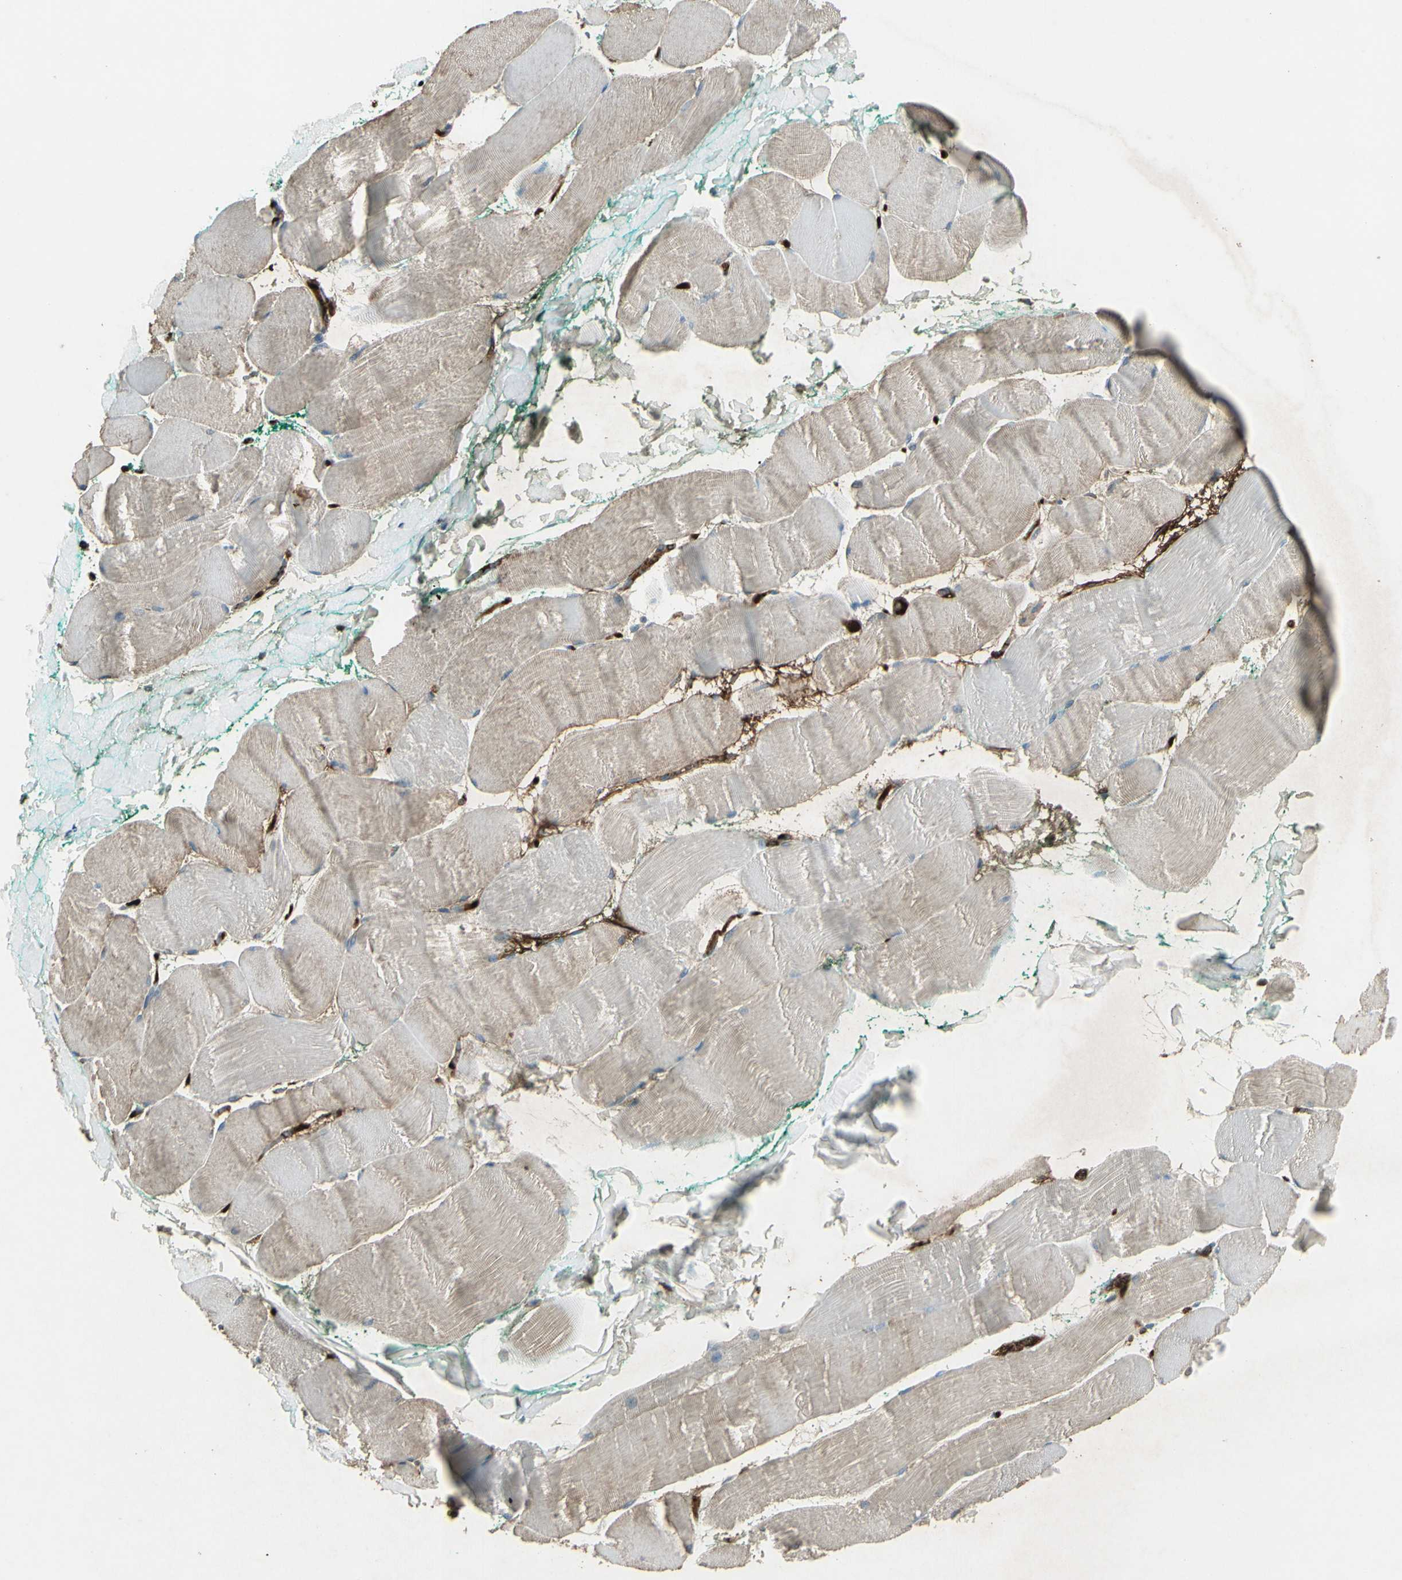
{"staining": {"intensity": "weak", "quantity": "25%-75%", "location": "cytoplasmic/membranous"}, "tissue": "skeletal muscle", "cell_type": "Myocytes", "image_type": "normal", "snomed": [{"axis": "morphology", "description": "Normal tissue, NOS"}, {"axis": "morphology", "description": "Squamous cell carcinoma, NOS"}, {"axis": "topography", "description": "Skeletal muscle"}], "caption": "An IHC image of normal tissue is shown. Protein staining in brown labels weak cytoplasmic/membranous positivity in skeletal muscle within myocytes. Using DAB (3,3'-diaminobenzidine) (brown) and hematoxylin (blue) stains, captured at high magnification using brightfield microscopy.", "gene": "IGHM", "patient": {"sex": "male", "age": 51}}